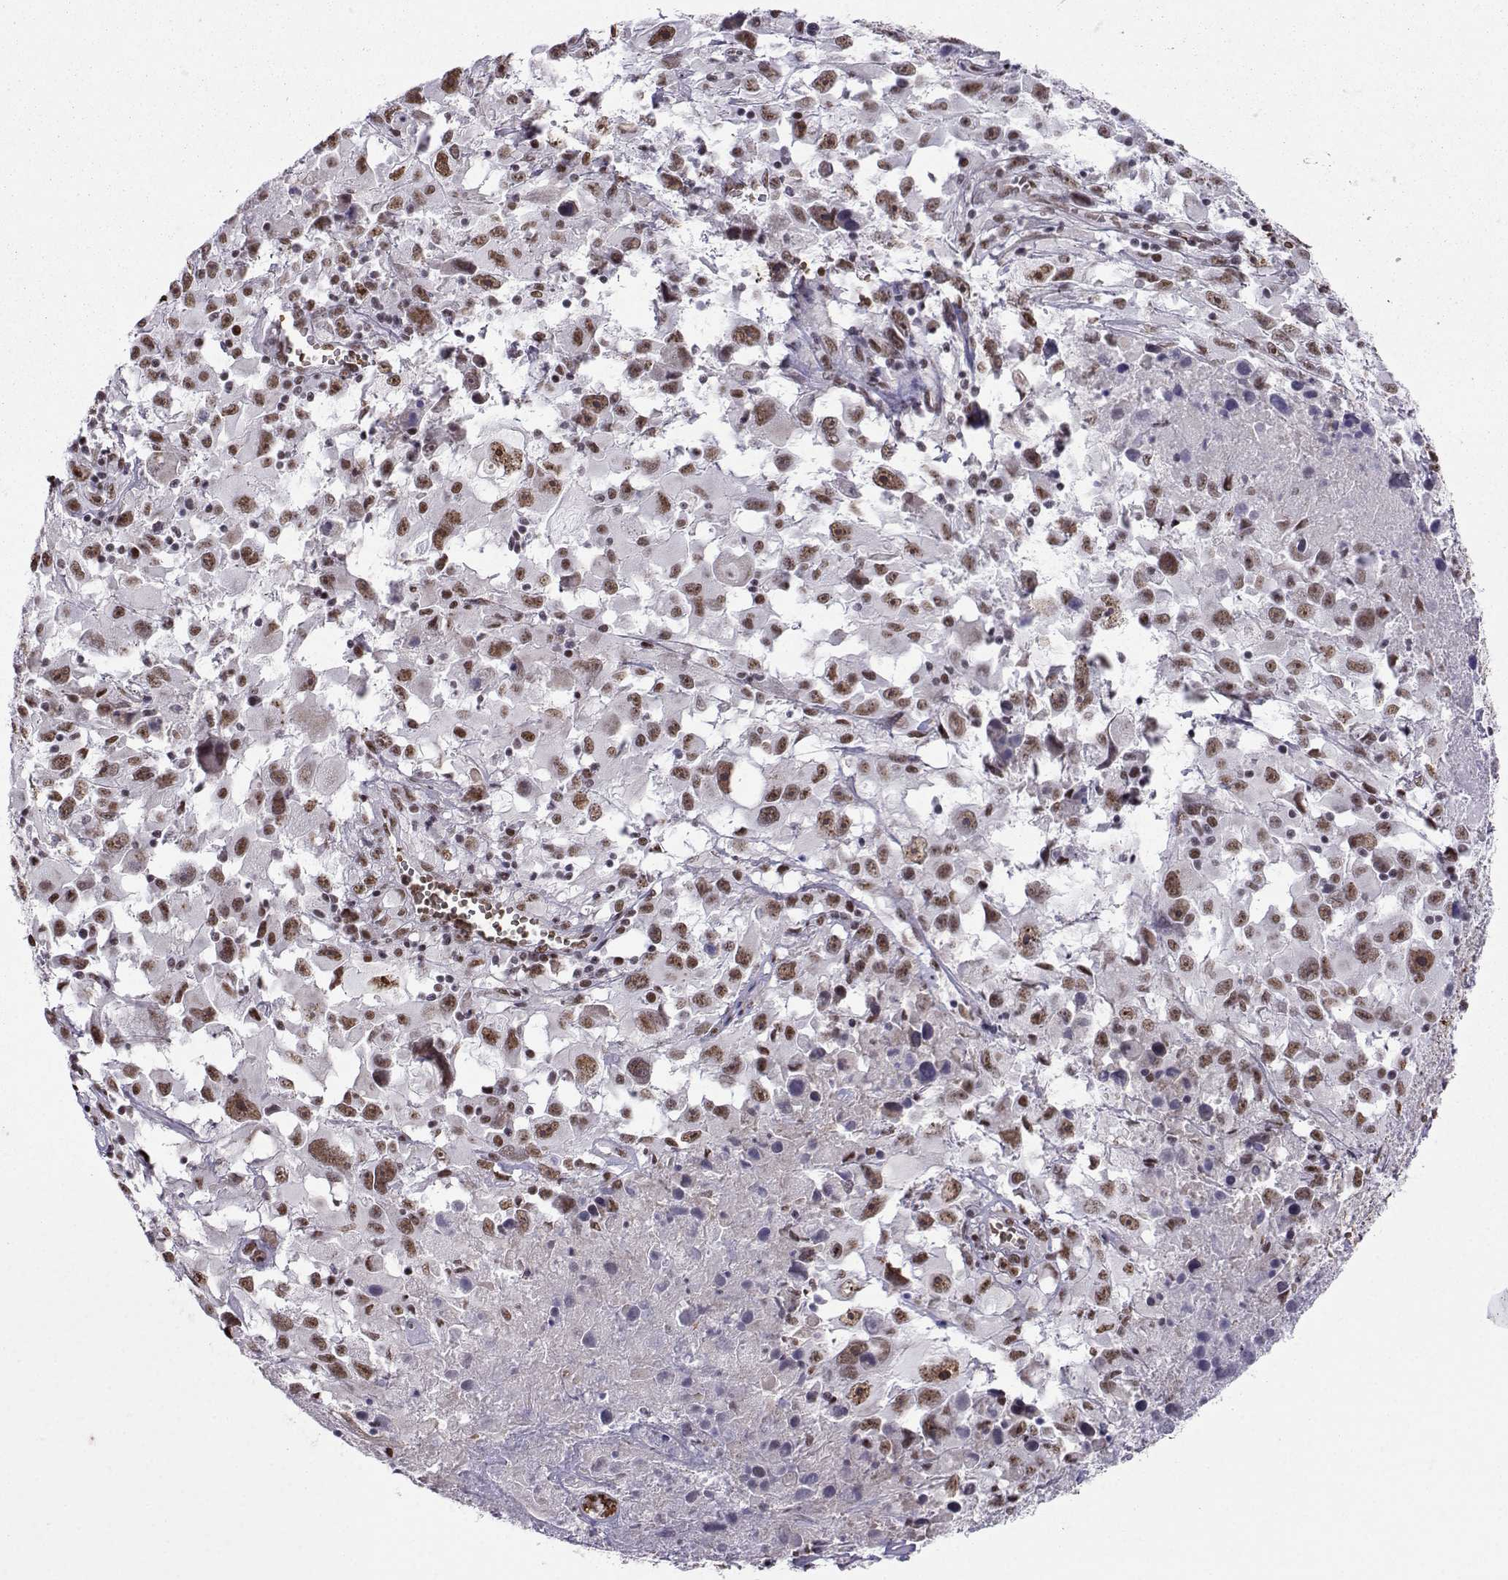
{"staining": {"intensity": "moderate", "quantity": ">75%", "location": "nuclear"}, "tissue": "melanoma", "cell_type": "Tumor cells", "image_type": "cancer", "snomed": [{"axis": "morphology", "description": "Malignant melanoma, Metastatic site"}, {"axis": "topography", "description": "Soft tissue"}], "caption": "The image shows staining of melanoma, revealing moderate nuclear protein positivity (brown color) within tumor cells.", "gene": "CCNK", "patient": {"sex": "male", "age": 50}}